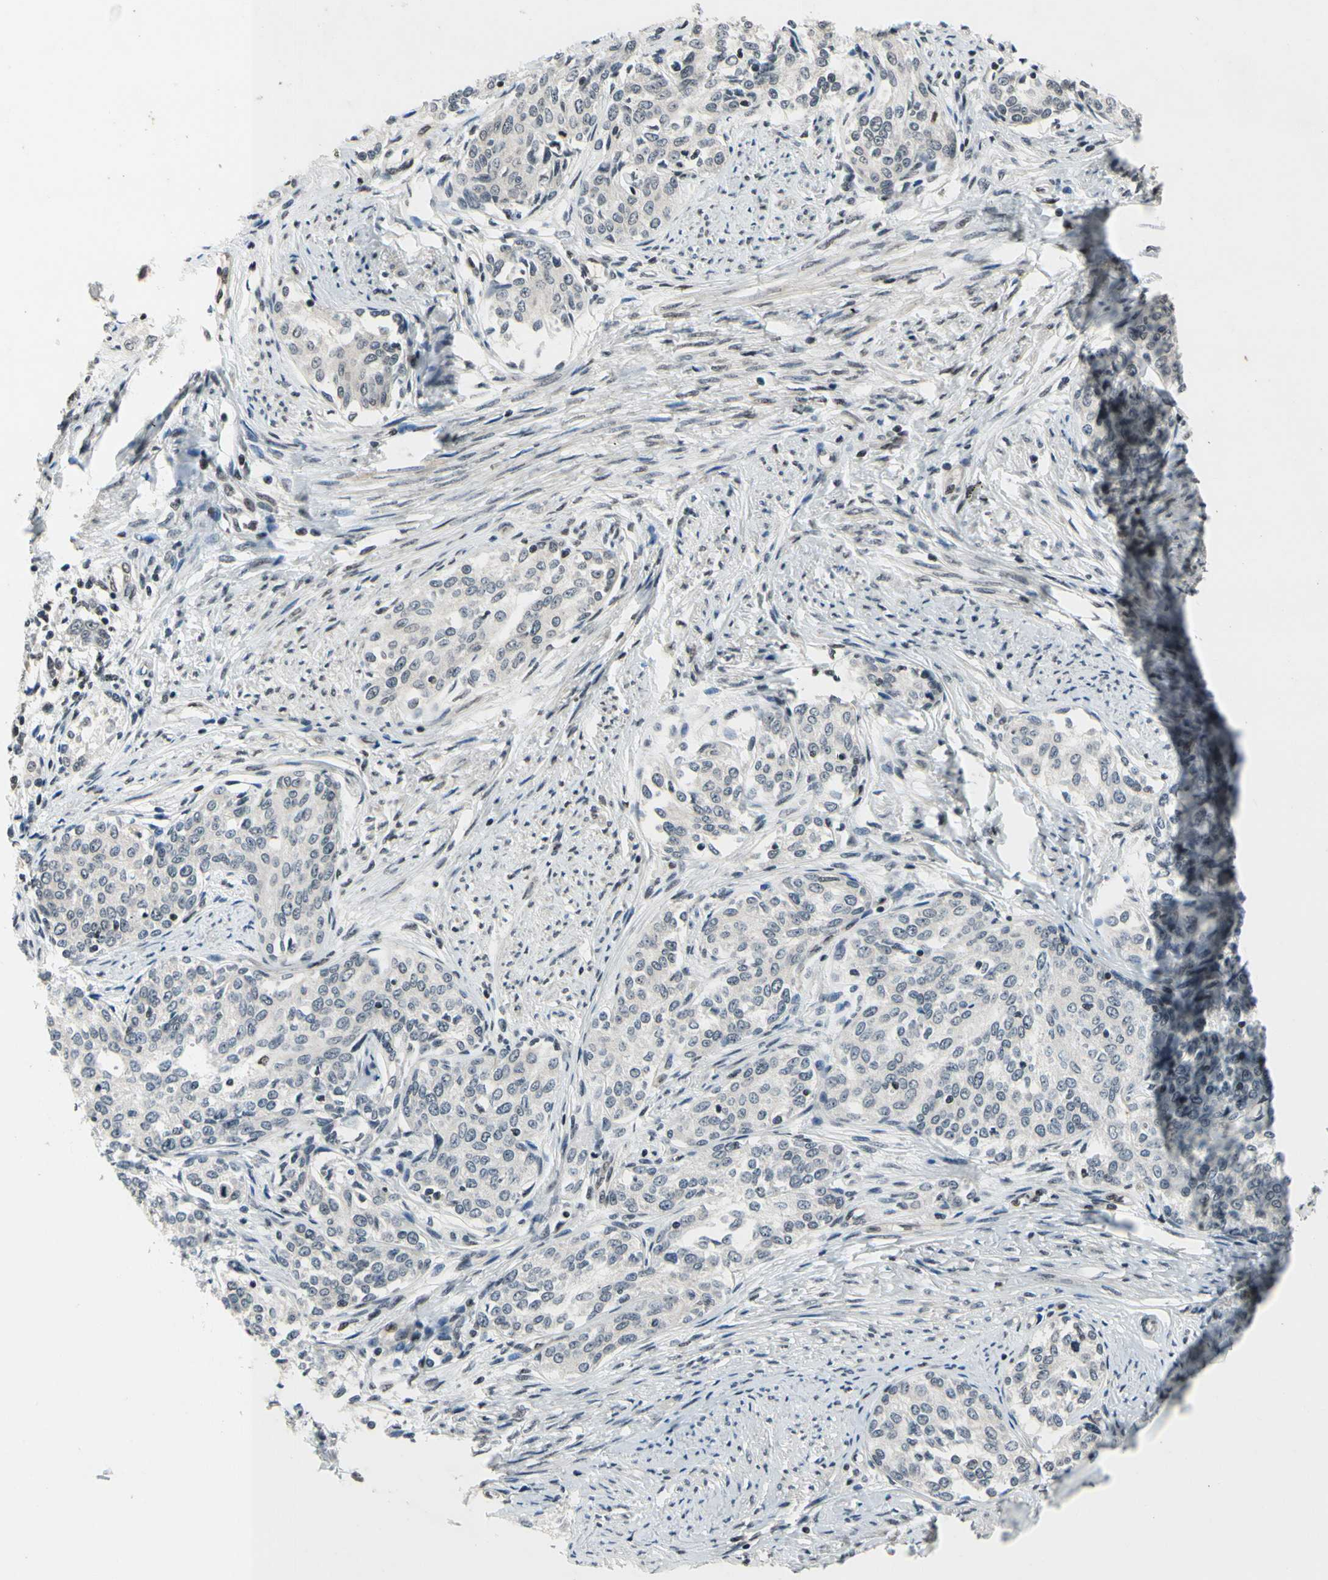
{"staining": {"intensity": "weak", "quantity": "25%-75%", "location": "nuclear"}, "tissue": "cervical cancer", "cell_type": "Tumor cells", "image_type": "cancer", "snomed": [{"axis": "morphology", "description": "Squamous cell carcinoma, NOS"}, {"axis": "morphology", "description": "Adenocarcinoma, NOS"}, {"axis": "topography", "description": "Cervix"}], "caption": "Cervical cancer stained with DAB (3,3'-diaminobenzidine) IHC demonstrates low levels of weak nuclear staining in about 25%-75% of tumor cells.", "gene": "RECQL", "patient": {"sex": "female", "age": 52}}